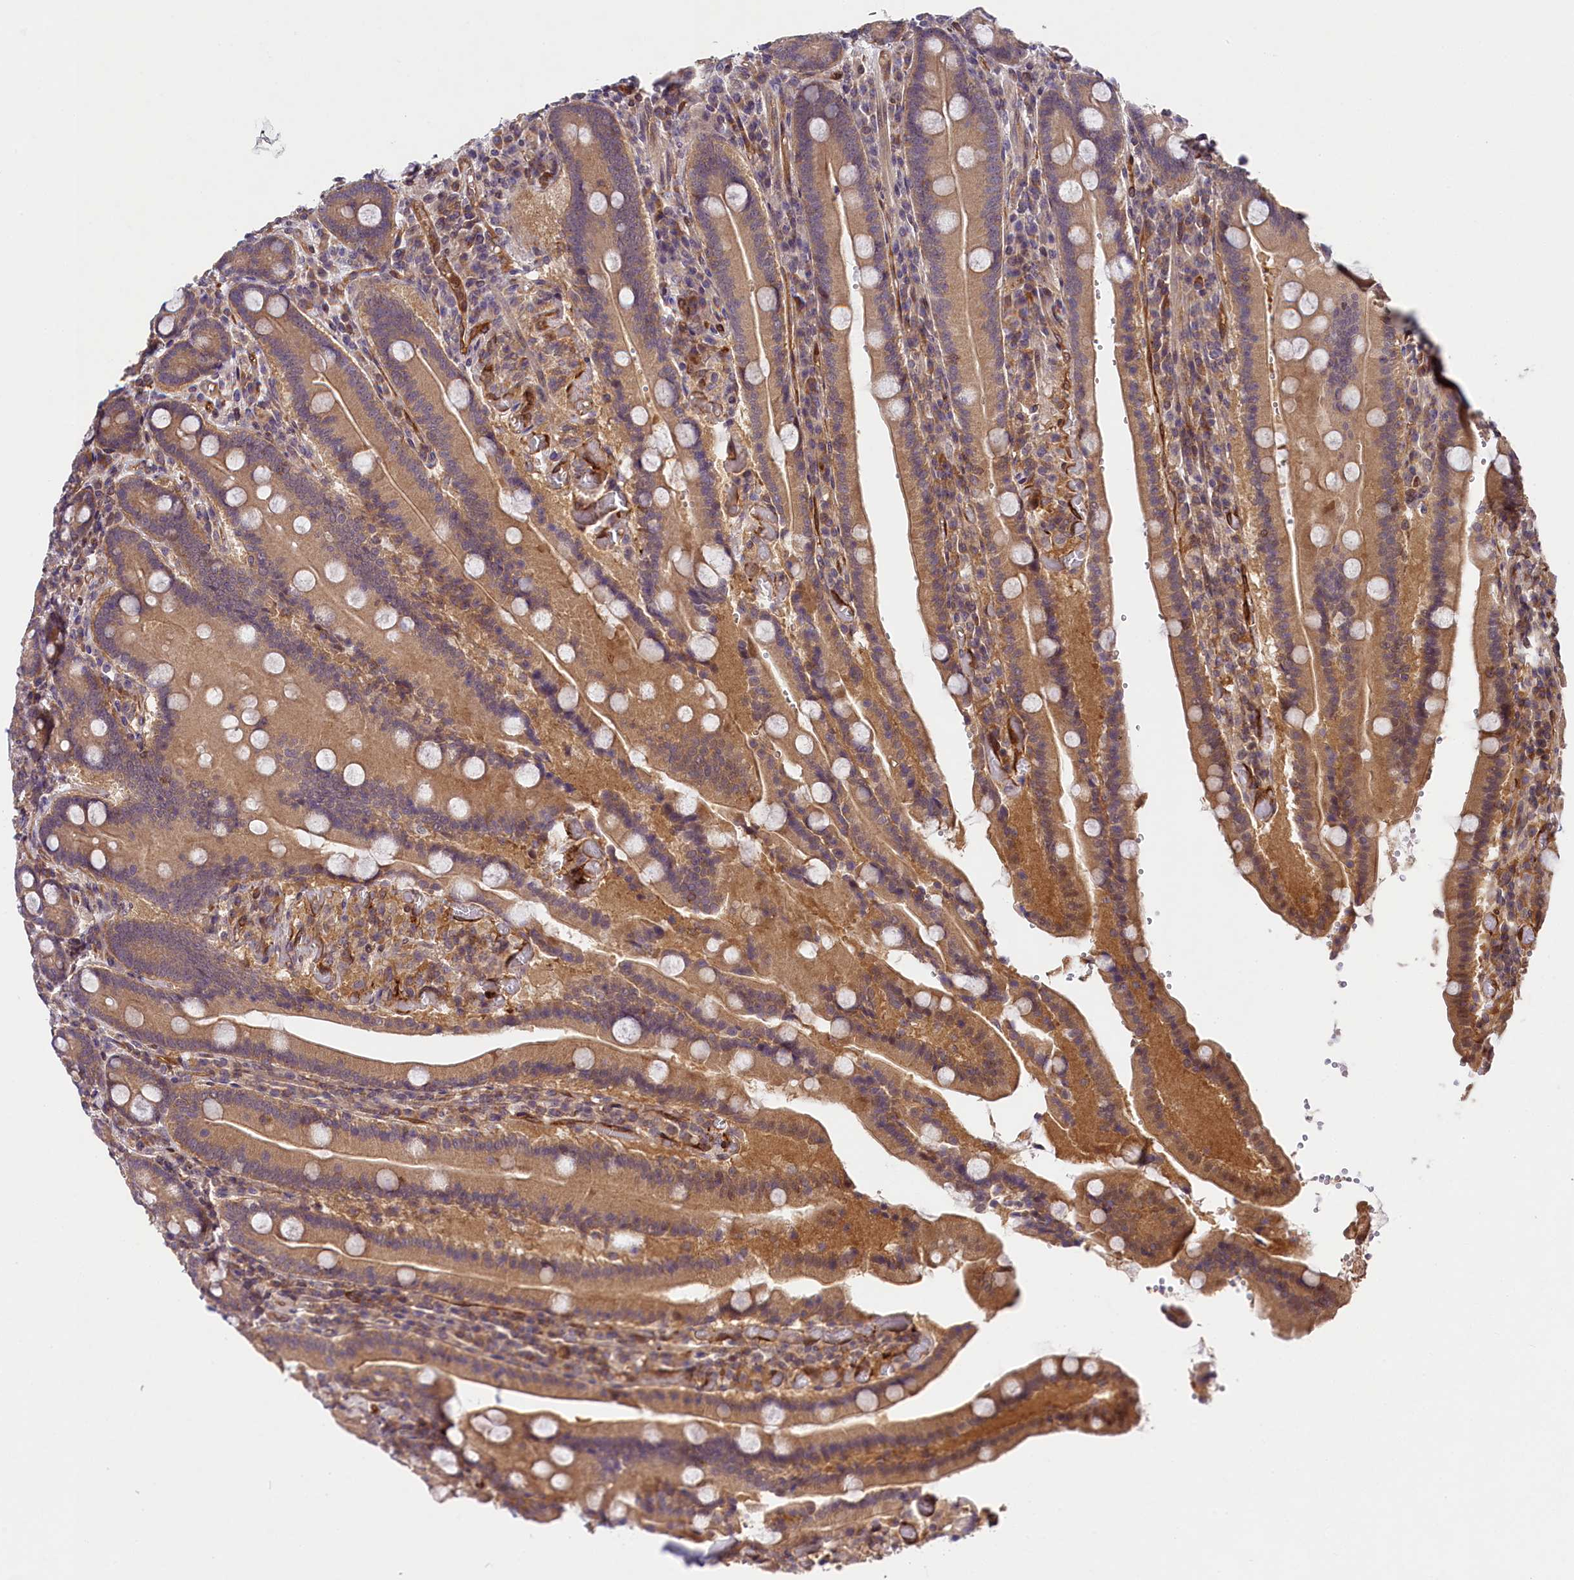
{"staining": {"intensity": "moderate", "quantity": ">75%", "location": "cytoplasmic/membranous"}, "tissue": "duodenum", "cell_type": "Glandular cells", "image_type": "normal", "snomed": [{"axis": "morphology", "description": "Normal tissue, NOS"}, {"axis": "topography", "description": "Duodenum"}], "caption": "Immunohistochemical staining of benign human duodenum shows medium levels of moderate cytoplasmic/membranous expression in approximately >75% of glandular cells.", "gene": "SNRK", "patient": {"sex": "female", "age": 62}}